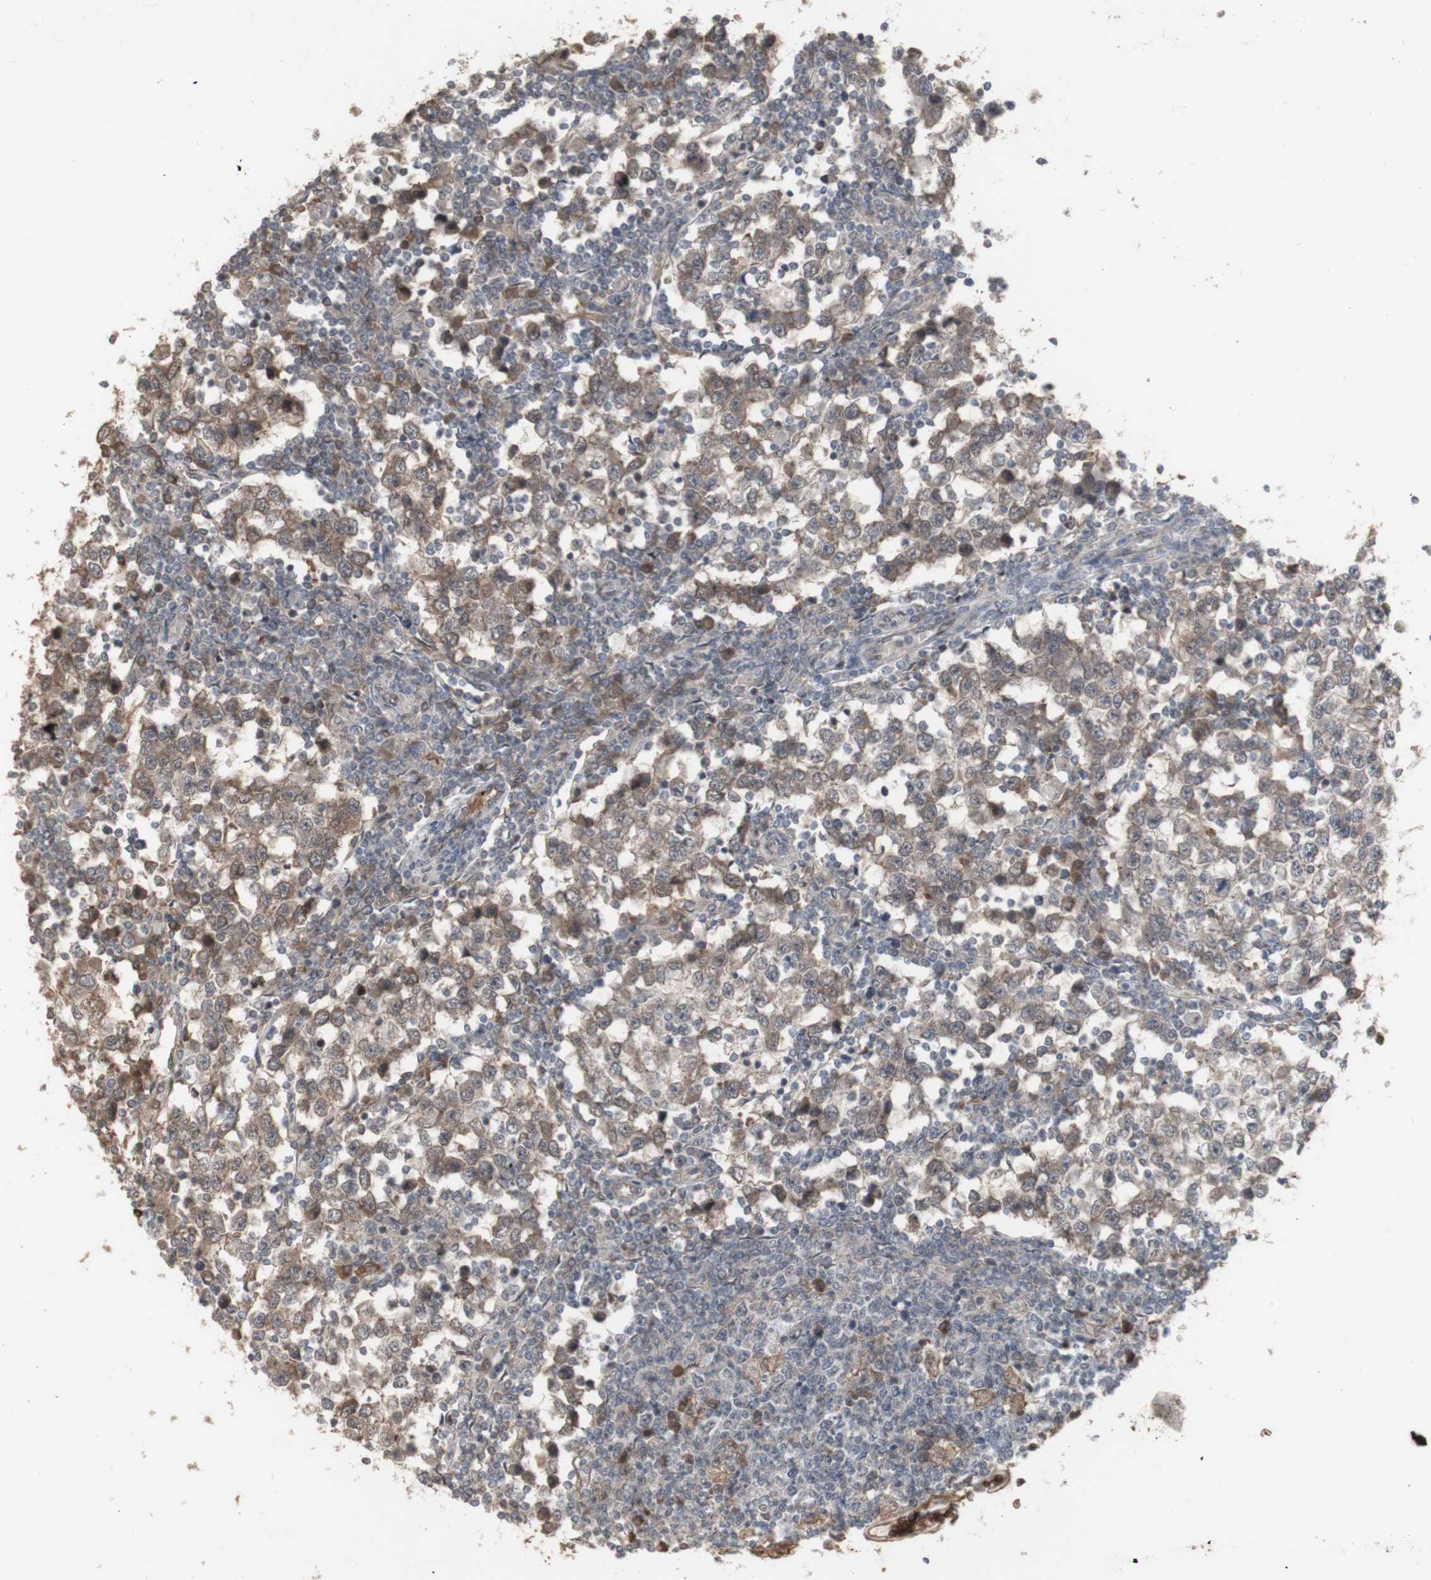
{"staining": {"intensity": "moderate", "quantity": ">75%", "location": "cytoplasmic/membranous"}, "tissue": "testis cancer", "cell_type": "Tumor cells", "image_type": "cancer", "snomed": [{"axis": "morphology", "description": "Seminoma, NOS"}, {"axis": "topography", "description": "Testis"}], "caption": "There is medium levels of moderate cytoplasmic/membranous positivity in tumor cells of seminoma (testis), as demonstrated by immunohistochemical staining (brown color).", "gene": "ALOX12", "patient": {"sex": "male", "age": 65}}